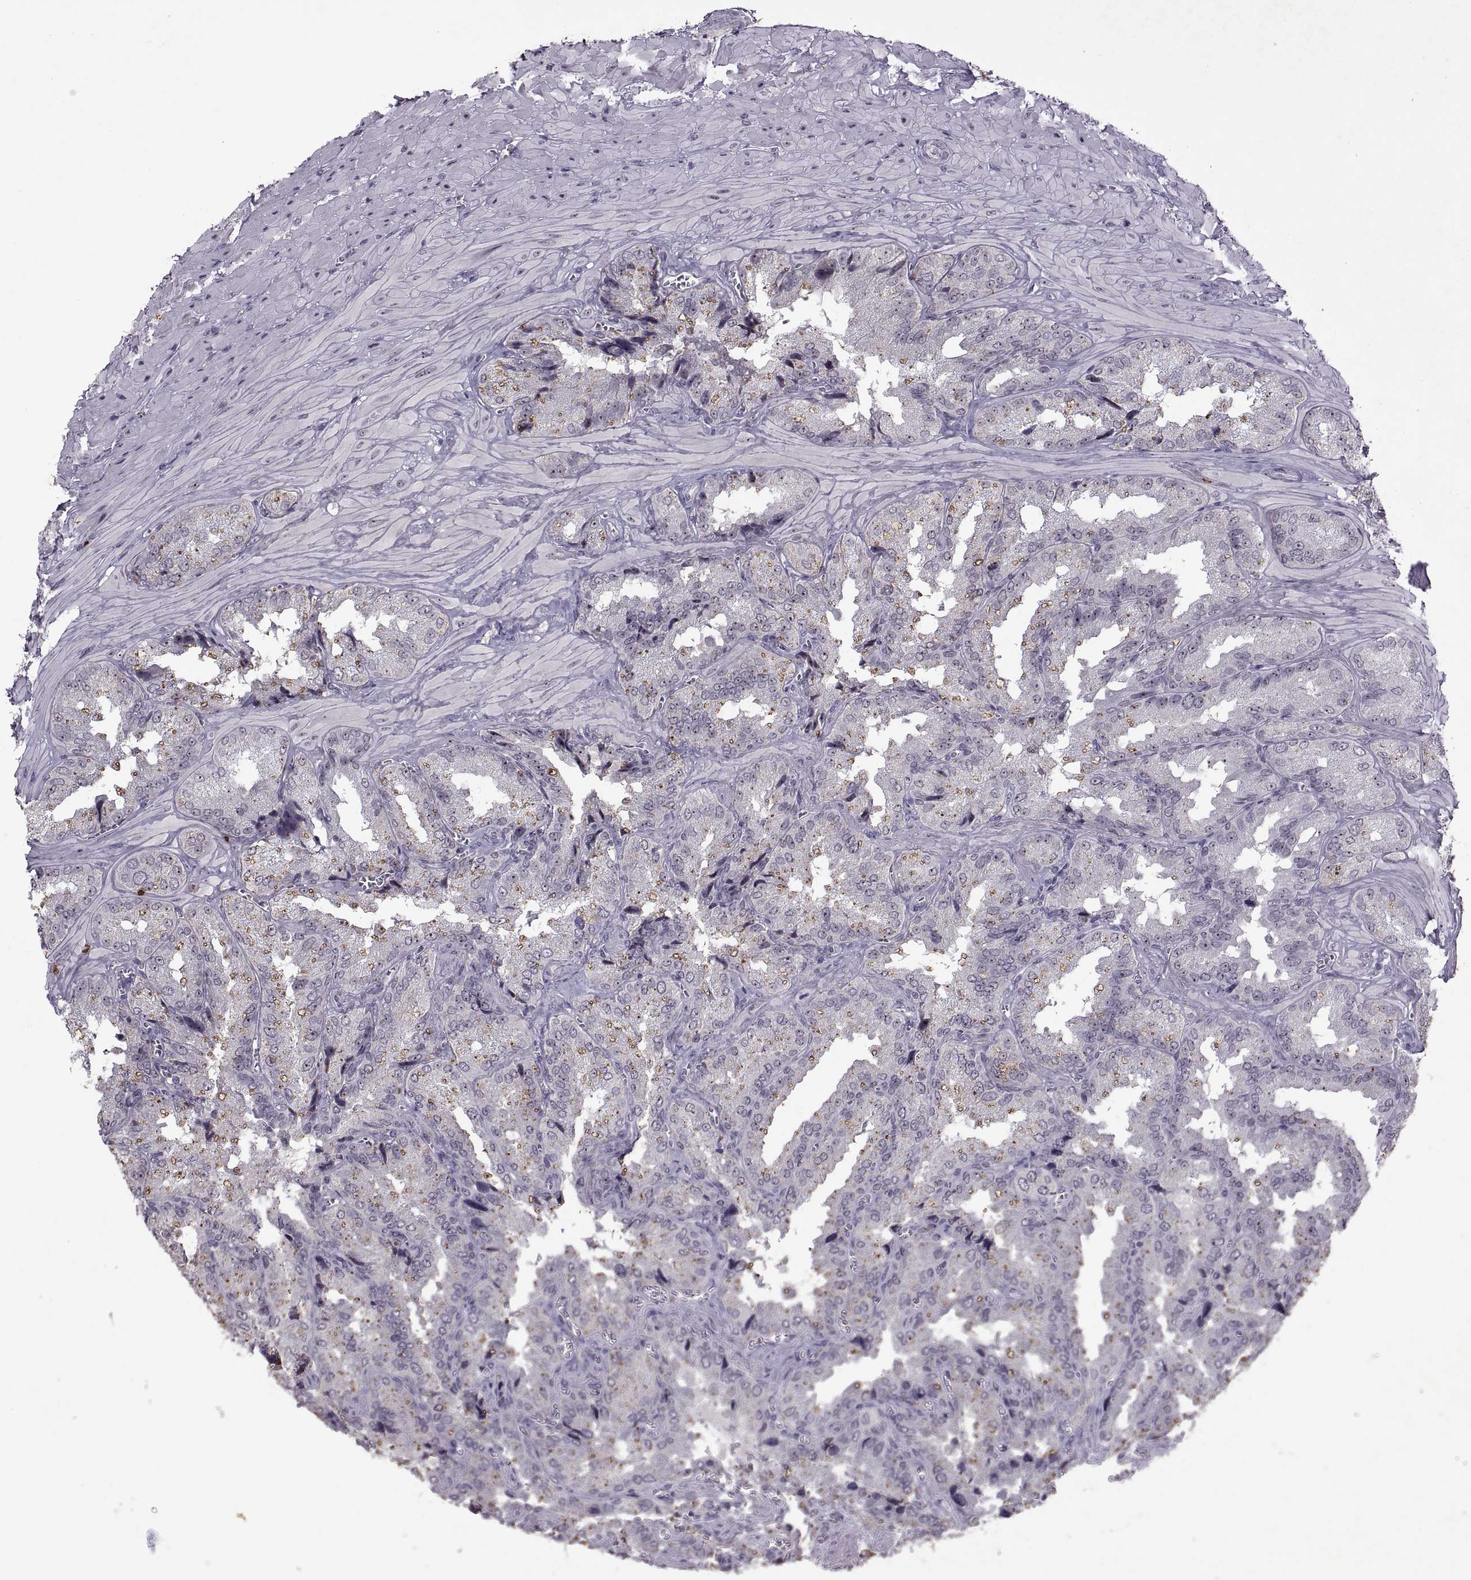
{"staining": {"intensity": "weak", "quantity": "25%-75%", "location": "nuclear"}, "tissue": "seminal vesicle", "cell_type": "Glandular cells", "image_type": "normal", "snomed": [{"axis": "morphology", "description": "Normal tissue, NOS"}, {"axis": "topography", "description": "Seminal veicle"}], "caption": "A brown stain labels weak nuclear positivity of a protein in glandular cells of unremarkable seminal vesicle. (Stains: DAB (3,3'-diaminobenzidine) in brown, nuclei in blue, Microscopy: brightfield microscopy at high magnification).", "gene": "SINHCAF", "patient": {"sex": "male", "age": 37}}